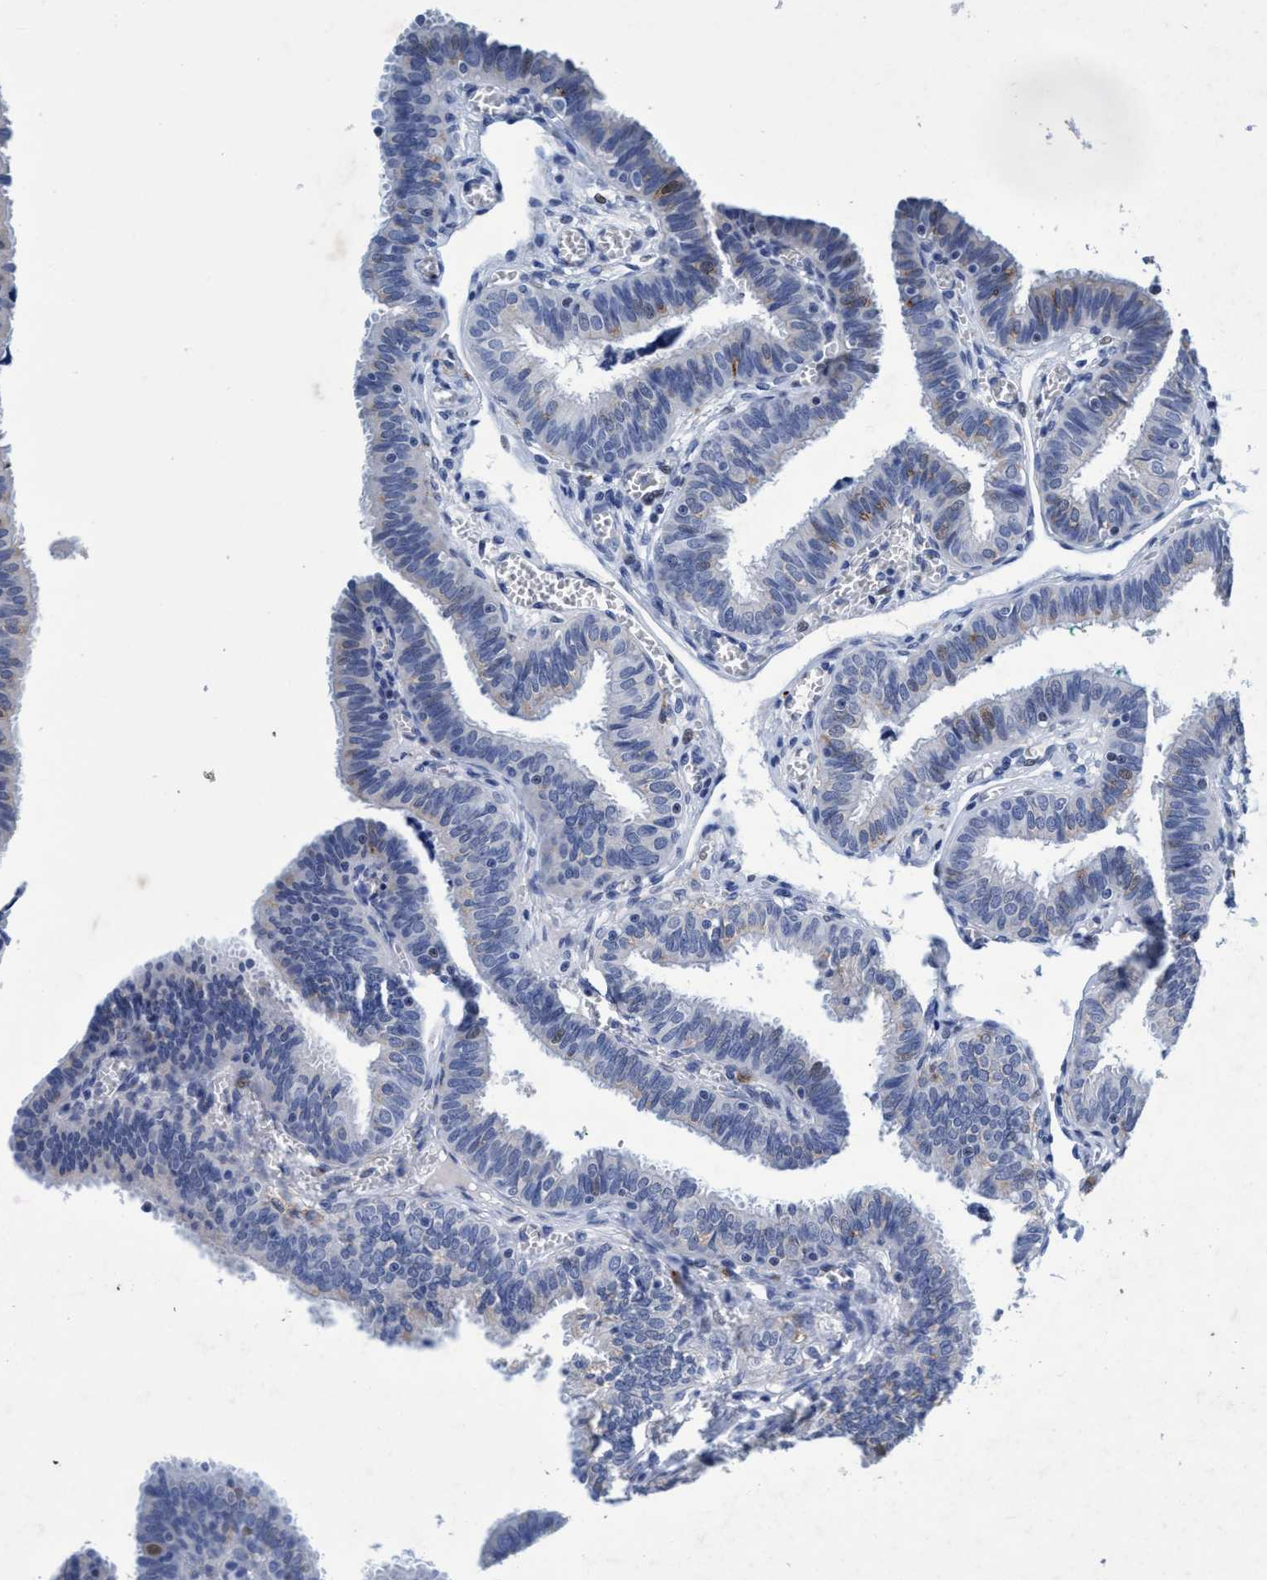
{"staining": {"intensity": "moderate", "quantity": "25%-75%", "location": "cytoplasmic/membranous"}, "tissue": "fallopian tube", "cell_type": "Glandular cells", "image_type": "normal", "snomed": [{"axis": "morphology", "description": "Normal tissue, NOS"}, {"axis": "topography", "description": "Fallopian tube"}], "caption": "A high-resolution photomicrograph shows IHC staining of normal fallopian tube, which demonstrates moderate cytoplasmic/membranous expression in about 25%-75% of glandular cells.", "gene": "GRB14", "patient": {"sex": "female", "age": 46}}